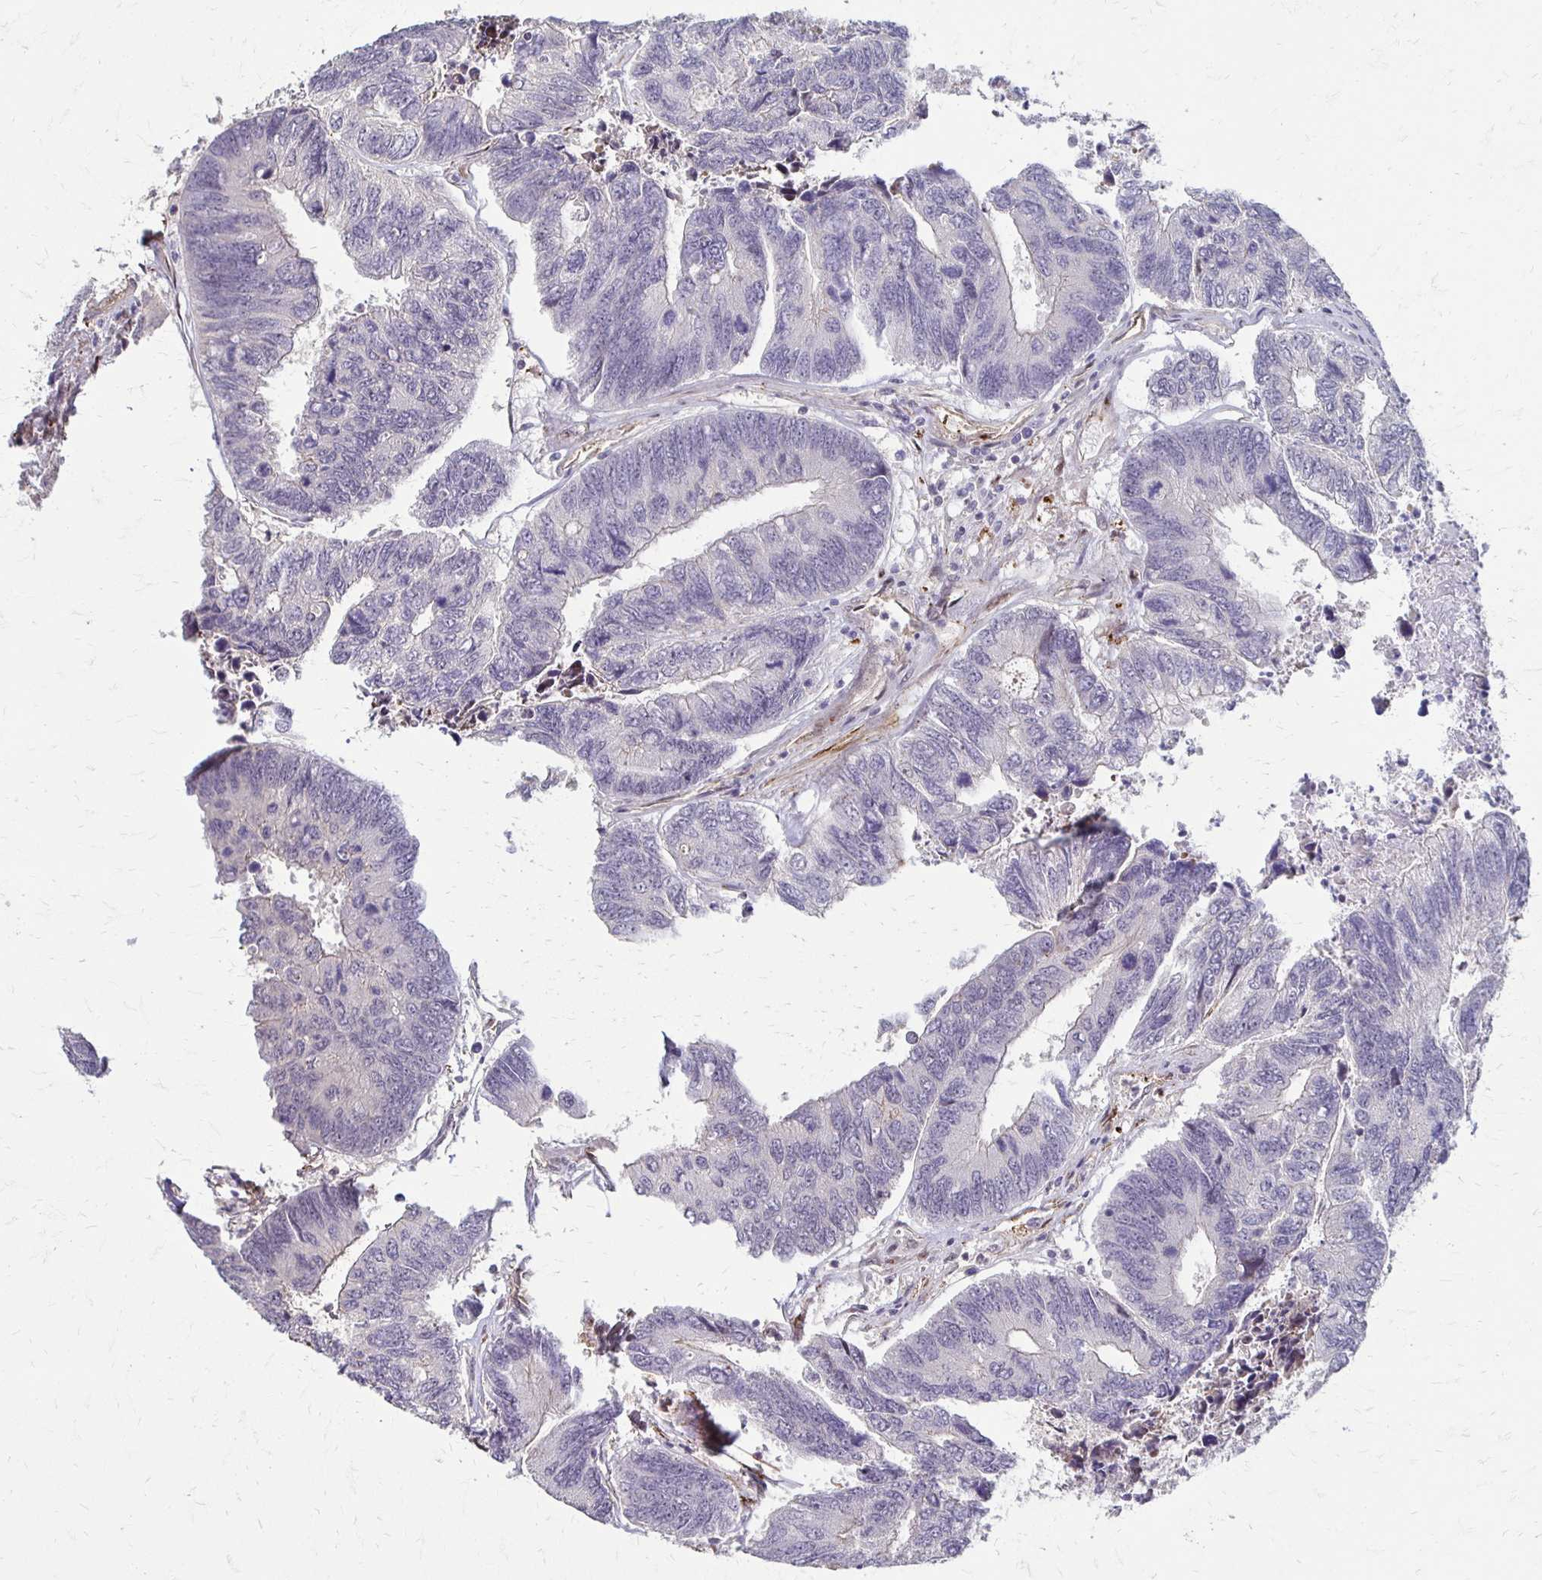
{"staining": {"intensity": "negative", "quantity": "none", "location": "none"}, "tissue": "colorectal cancer", "cell_type": "Tumor cells", "image_type": "cancer", "snomed": [{"axis": "morphology", "description": "Adenocarcinoma, NOS"}, {"axis": "topography", "description": "Colon"}], "caption": "High power microscopy histopathology image of an IHC histopathology image of adenocarcinoma (colorectal), revealing no significant staining in tumor cells.", "gene": "CFL2", "patient": {"sex": "female", "age": 67}}